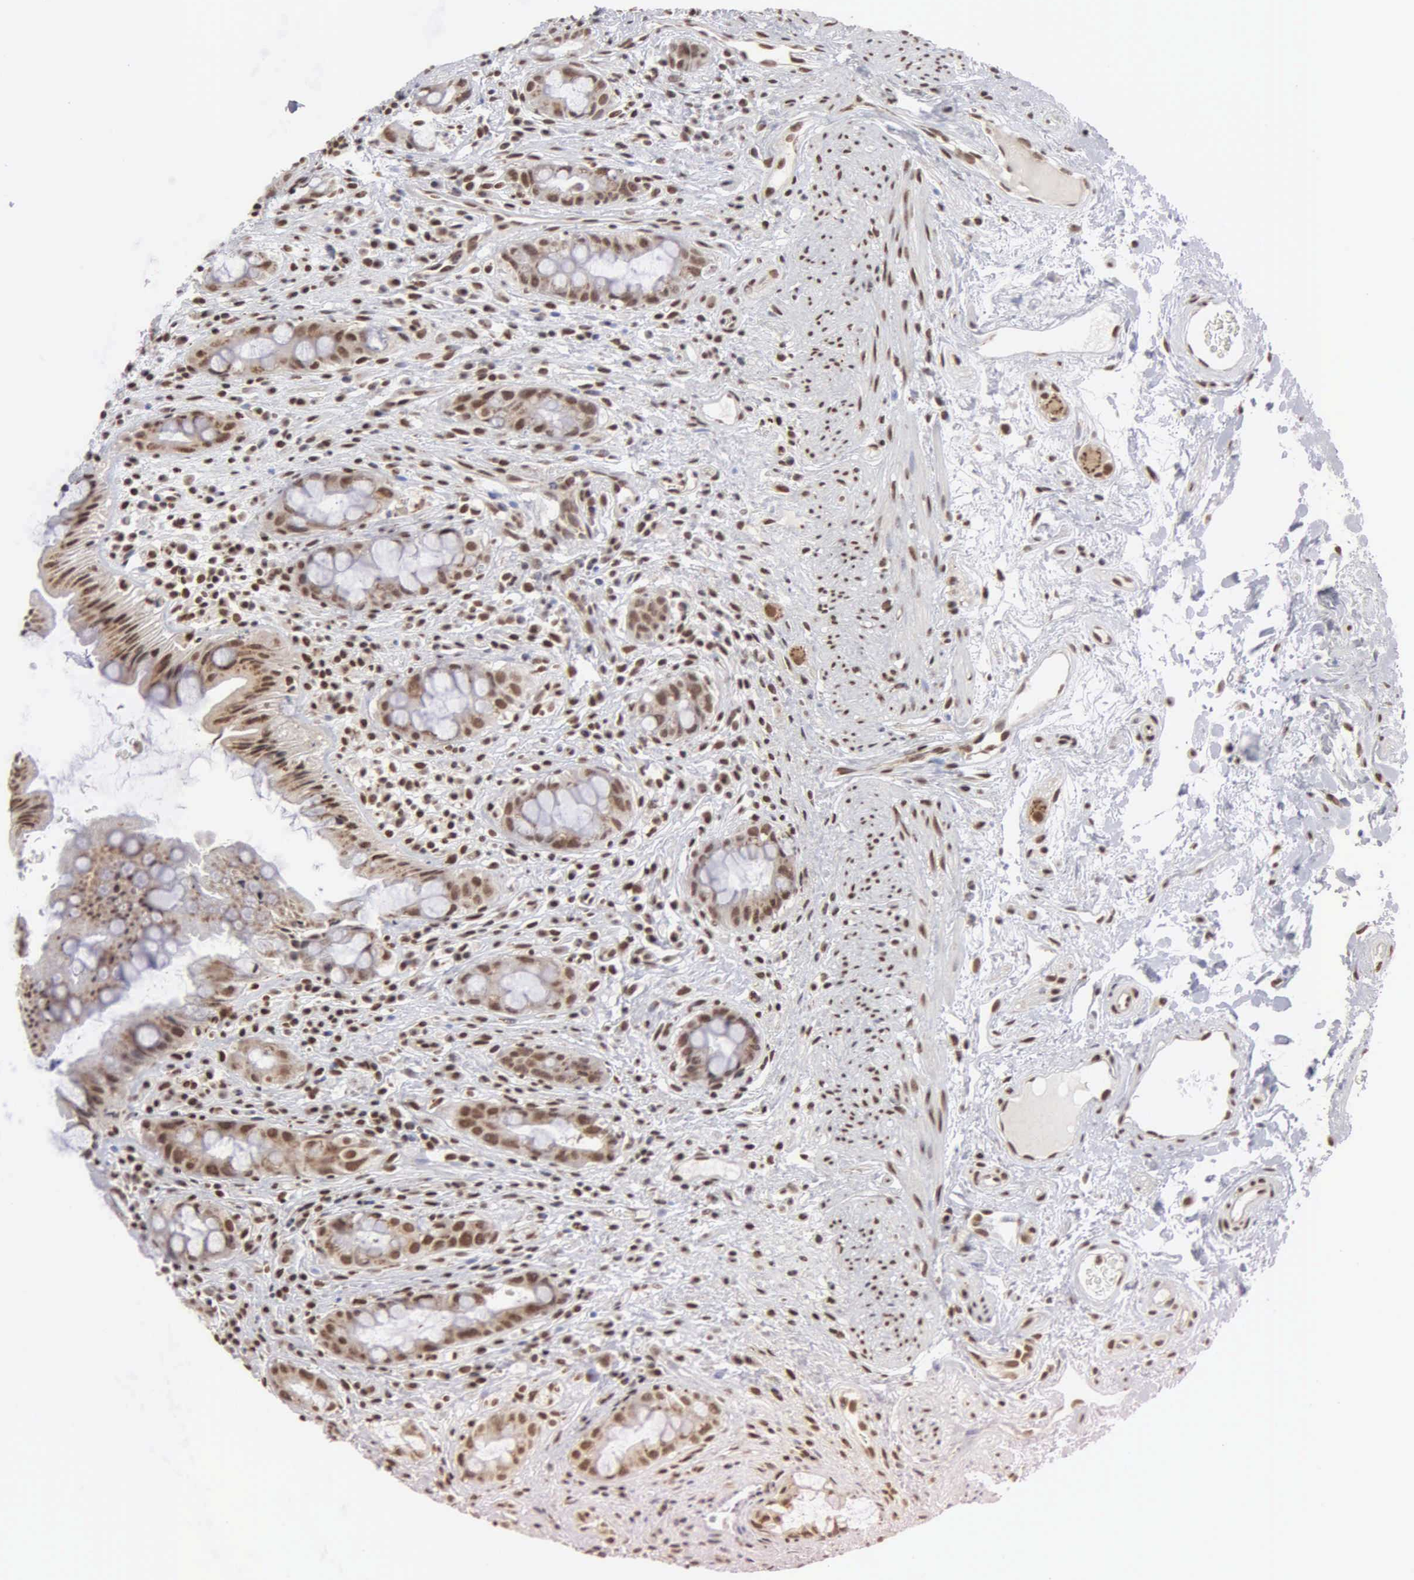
{"staining": {"intensity": "moderate", "quantity": ">75%", "location": "cytoplasmic/membranous,nuclear"}, "tissue": "rectum", "cell_type": "Glandular cells", "image_type": "normal", "snomed": [{"axis": "morphology", "description": "Normal tissue, NOS"}, {"axis": "topography", "description": "Rectum"}], "caption": "Benign rectum was stained to show a protein in brown. There is medium levels of moderate cytoplasmic/membranous,nuclear expression in about >75% of glandular cells. (IHC, brightfield microscopy, high magnification).", "gene": "GTF2A1", "patient": {"sex": "female", "age": 60}}